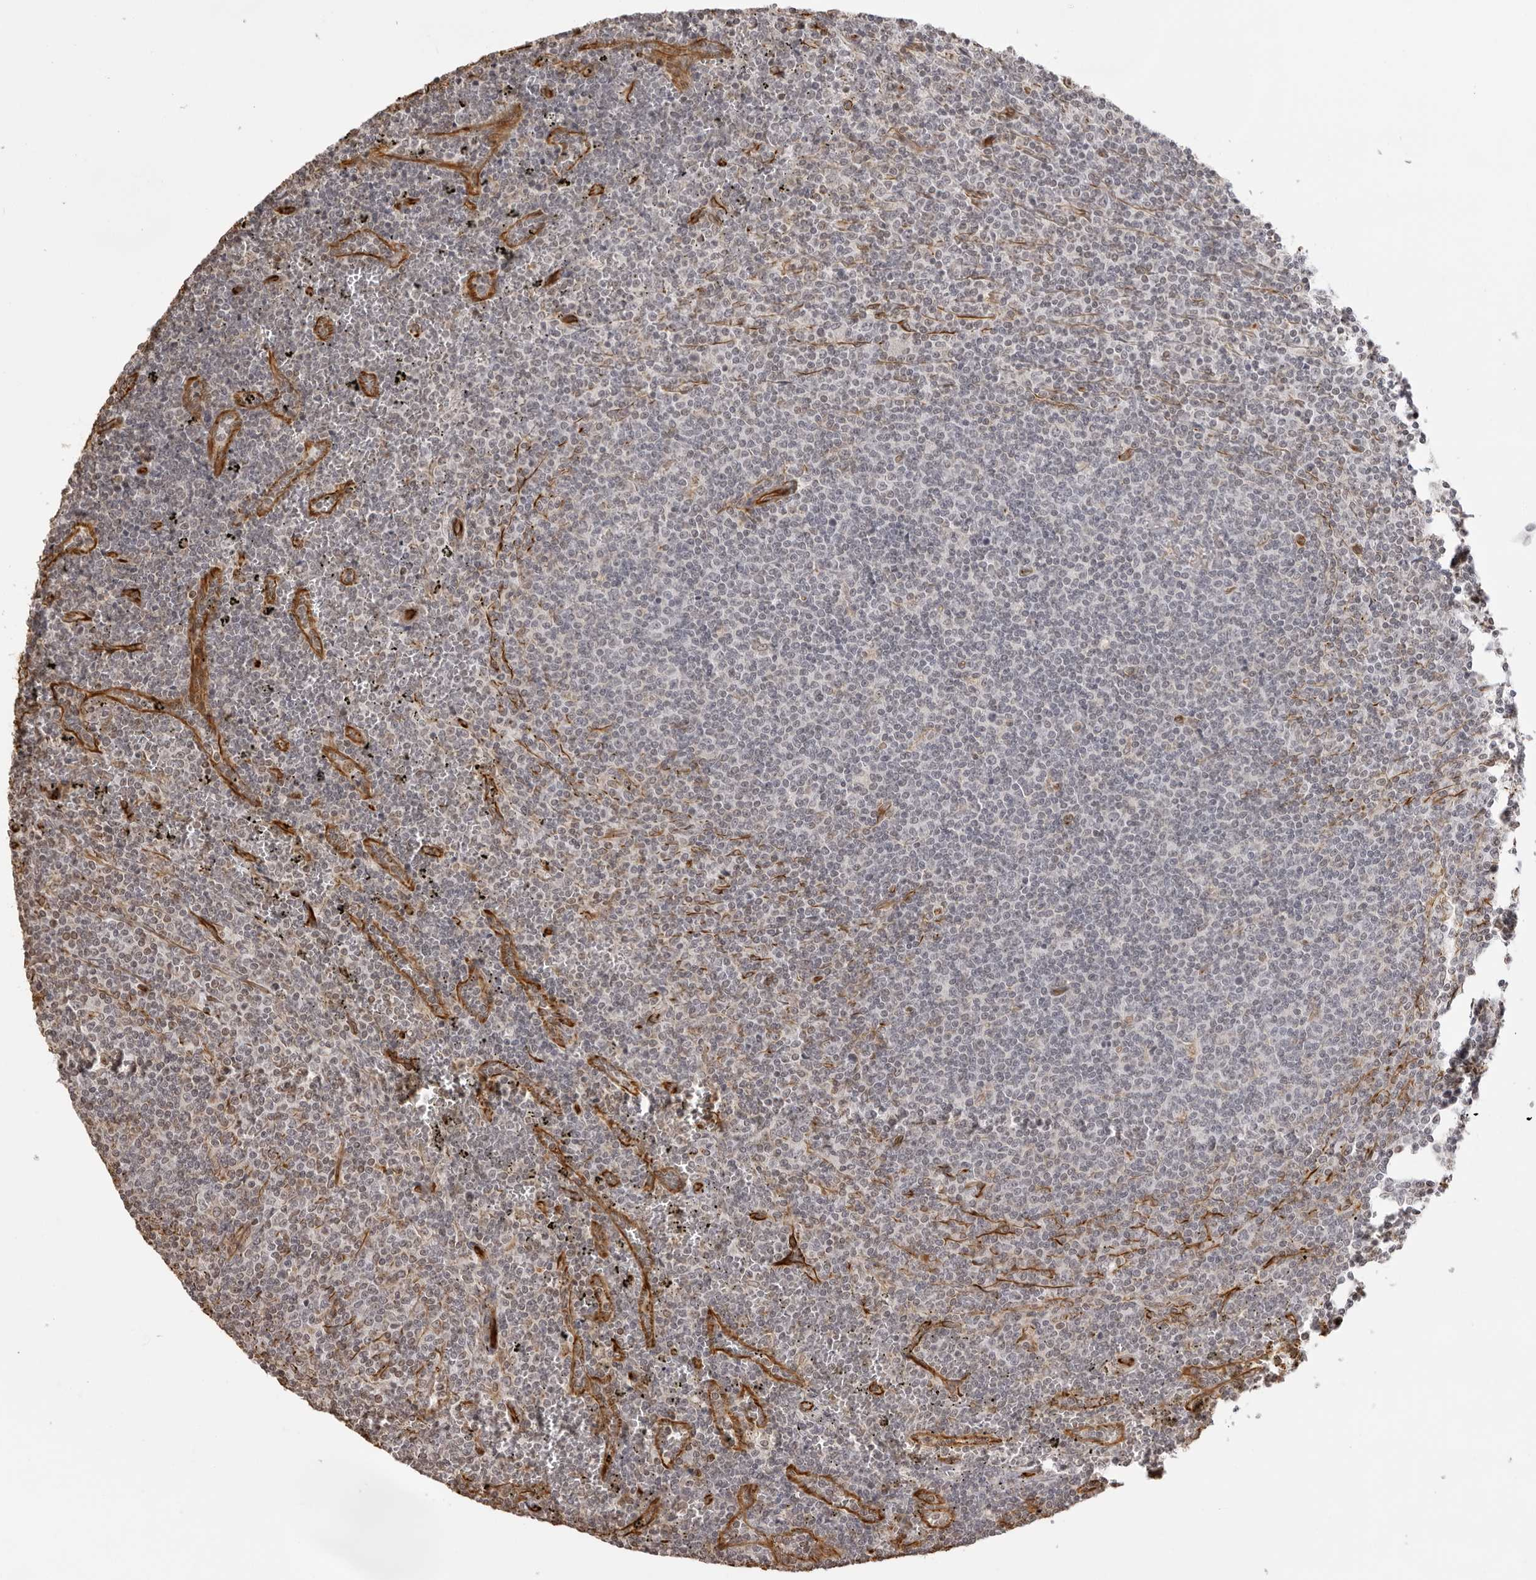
{"staining": {"intensity": "negative", "quantity": "none", "location": "none"}, "tissue": "lymphoma", "cell_type": "Tumor cells", "image_type": "cancer", "snomed": [{"axis": "morphology", "description": "Malignant lymphoma, non-Hodgkin's type, Low grade"}, {"axis": "topography", "description": "Spleen"}], "caption": "This is a micrograph of IHC staining of lymphoma, which shows no expression in tumor cells.", "gene": "DYNLT5", "patient": {"sex": "female", "age": 50}}